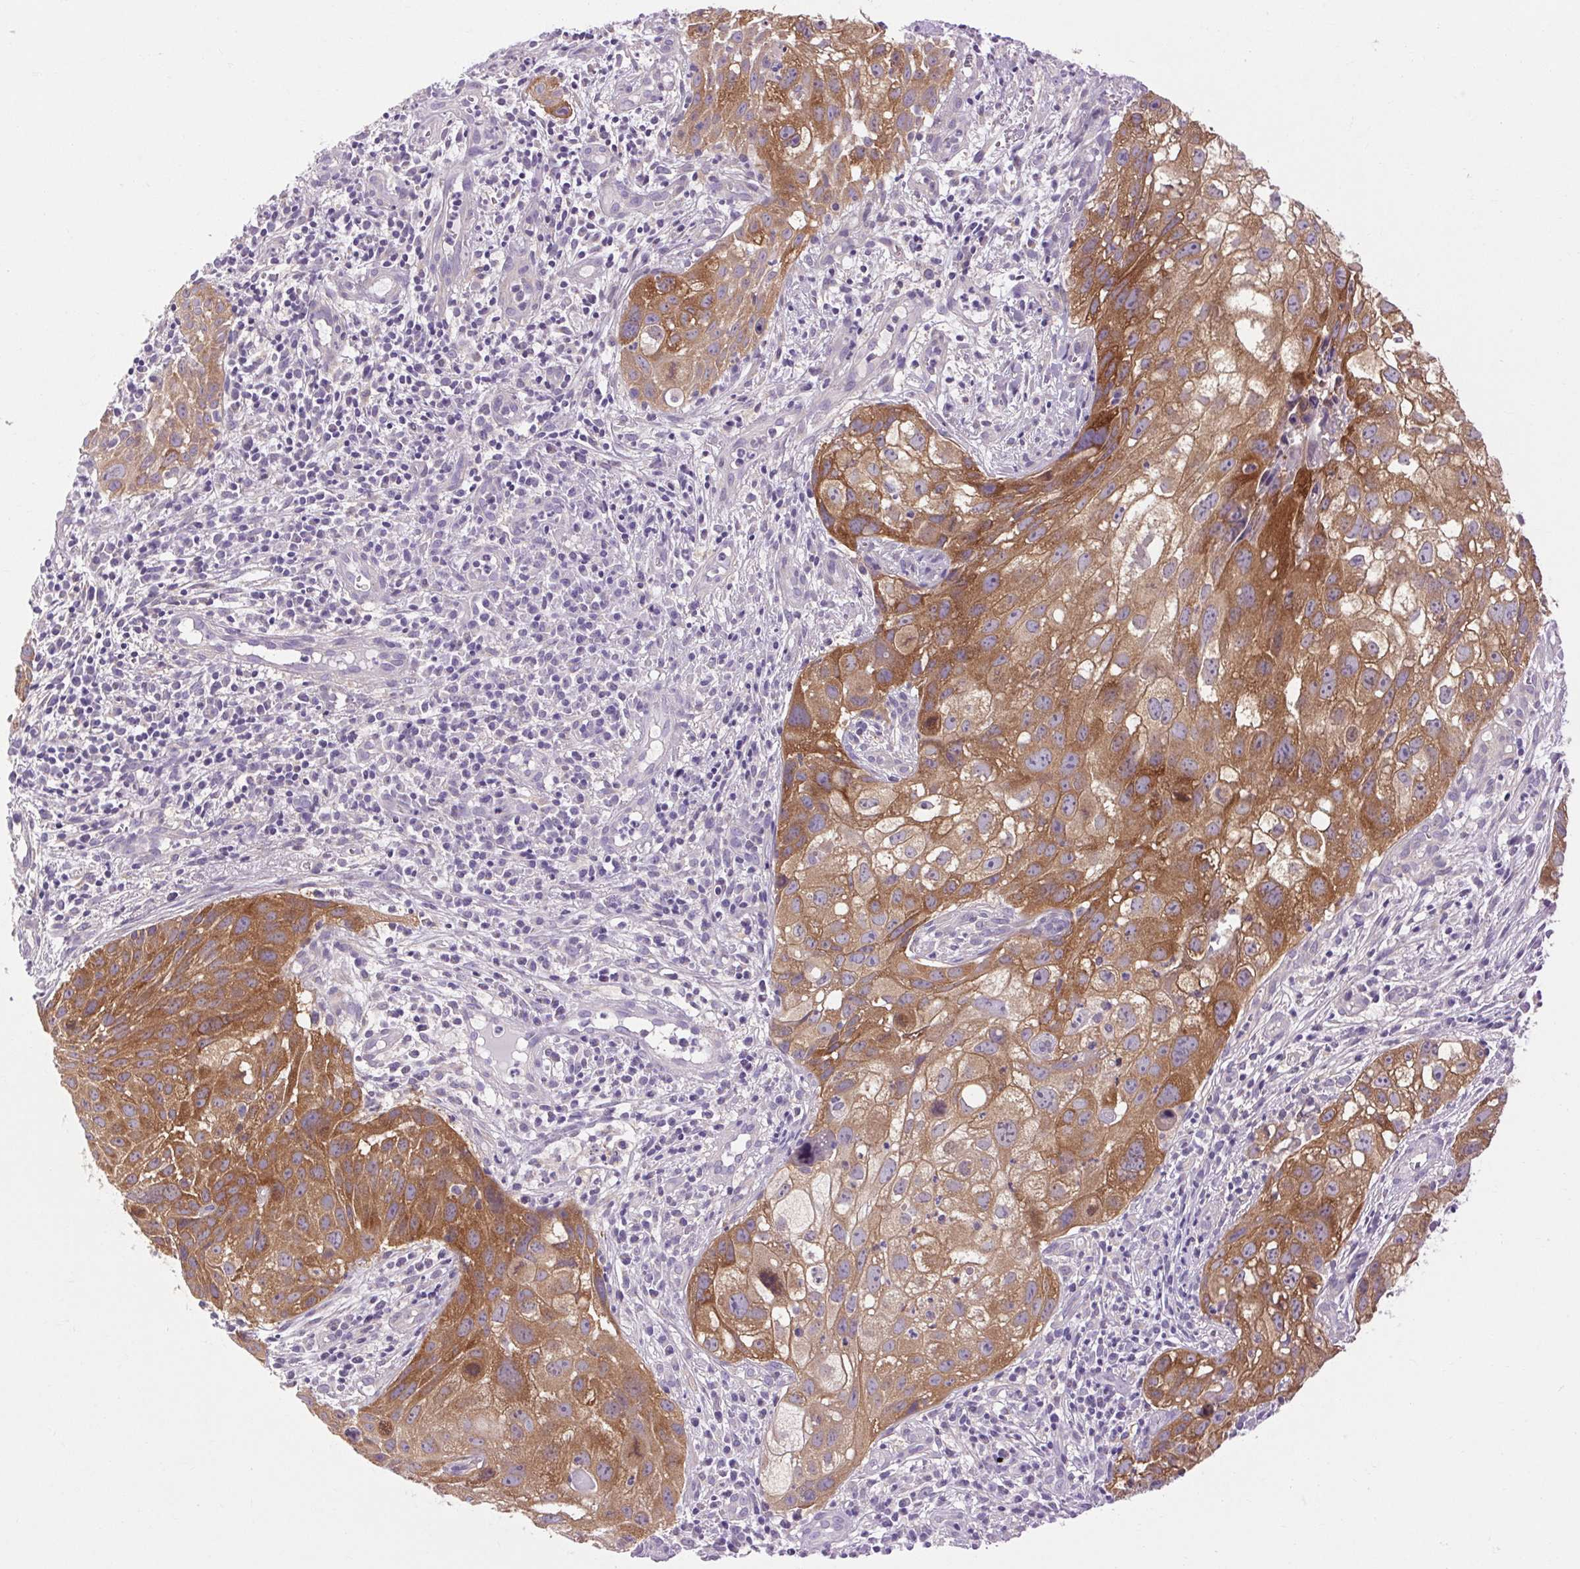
{"staining": {"intensity": "moderate", "quantity": ">75%", "location": "cytoplasmic/membranous"}, "tissue": "cervical cancer", "cell_type": "Tumor cells", "image_type": "cancer", "snomed": [{"axis": "morphology", "description": "Squamous cell carcinoma, NOS"}, {"axis": "topography", "description": "Cervix"}], "caption": "Immunohistochemical staining of human cervical cancer (squamous cell carcinoma) exhibits moderate cytoplasmic/membranous protein positivity in about >75% of tumor cells. Nuclei are stained in blue.", "gene": "SOWAHC", "patient": {"sex": "female", "age": 53}}